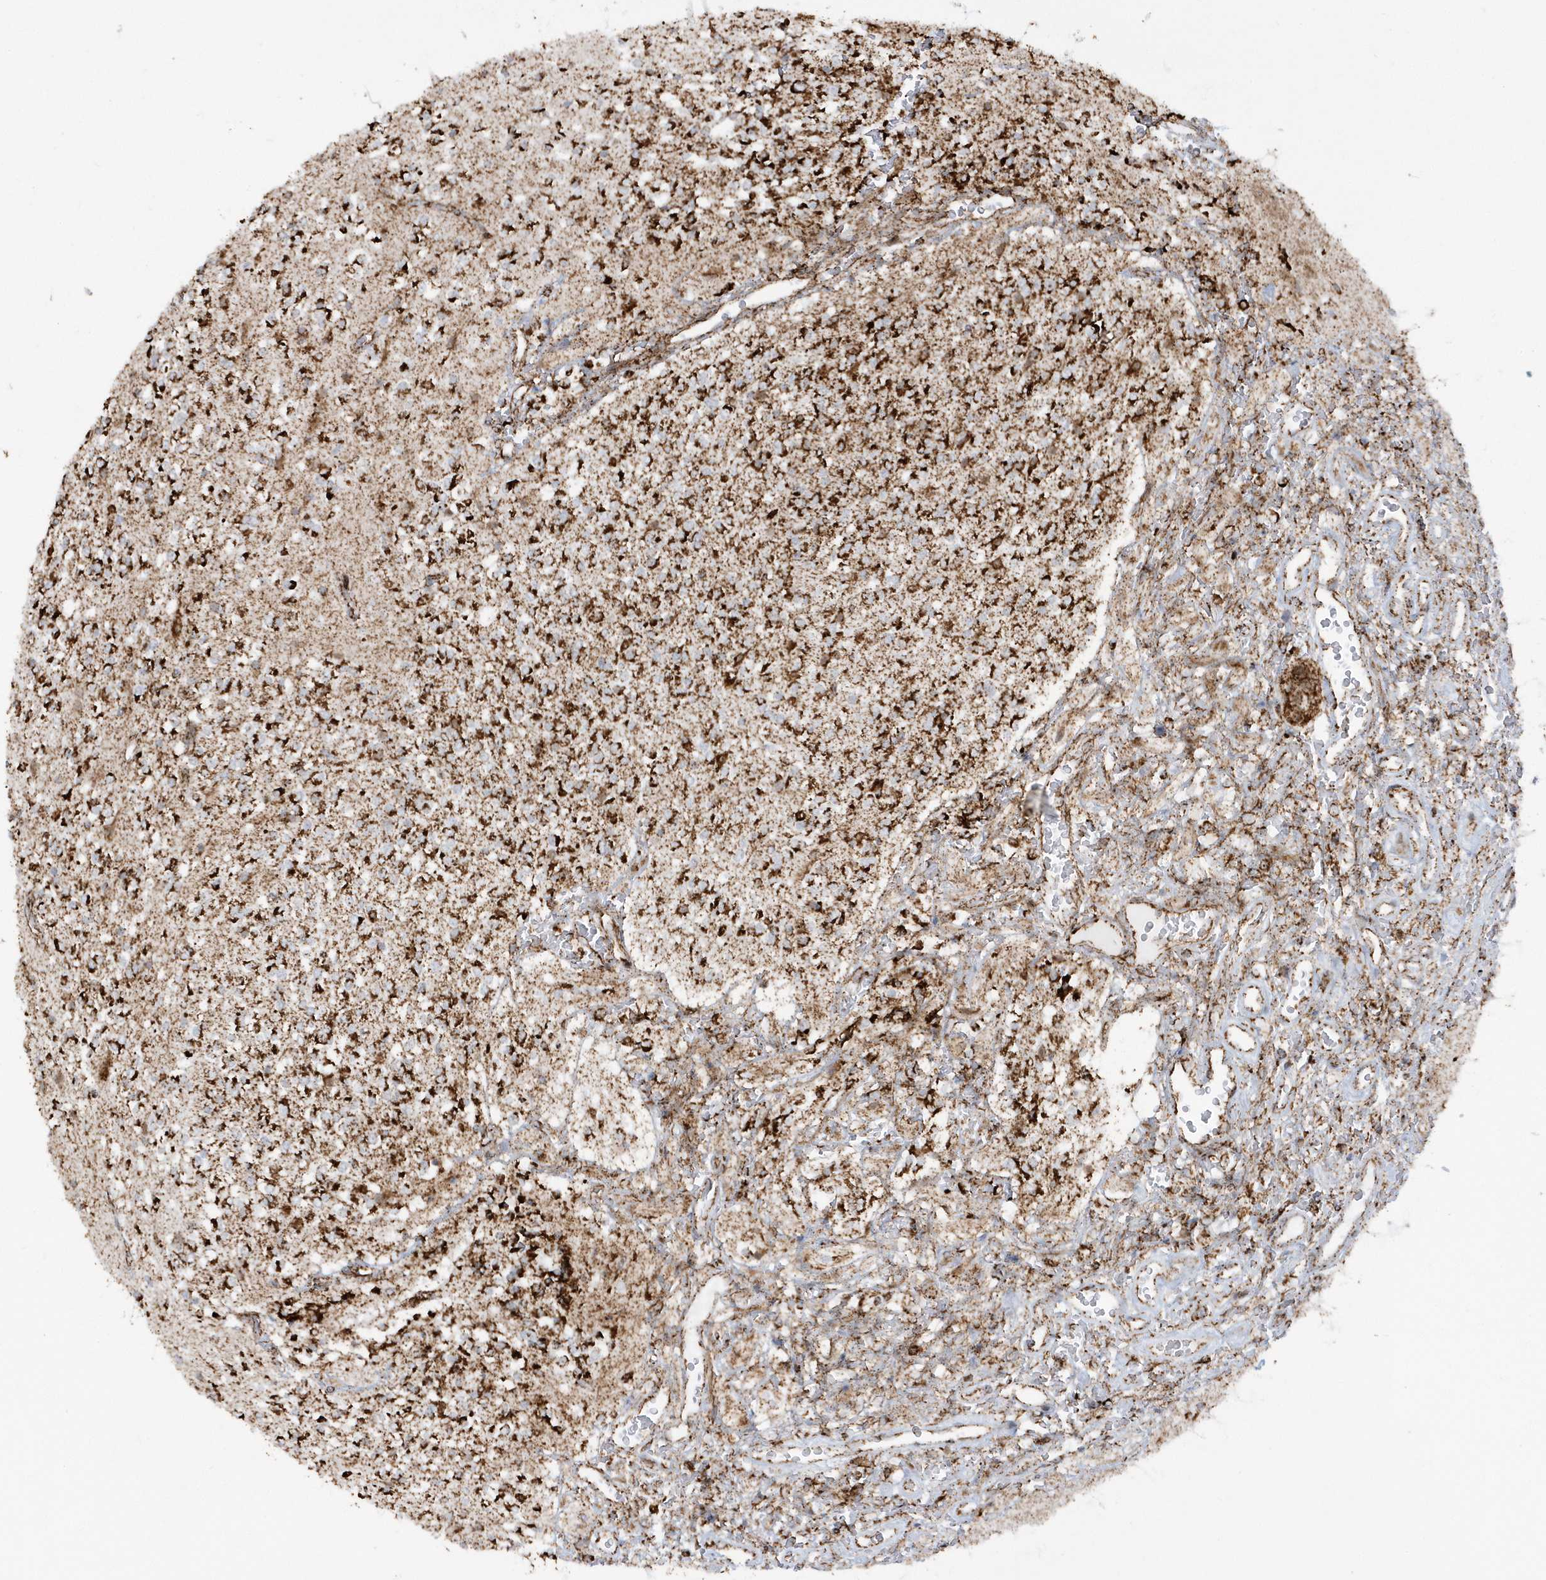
{"staining": {"intensity": "strong", "quantity": ">75%", "location": "cytoplasmic/membranous"}, "tissue": "glioma", "cell_type": "Tumor cells", "image_type": "cancer", "snomed": [{"axis": "morphology", "description": "Glioma, malignant, High grade"}, {"axis": "topography", "description": "Brain"}], "caption": "A brown stain highlights strong cytoplasmic/membranous positivity of a protein in glioma tumor cells.", "gene": "CRY2", "patient": {"sex": "male", "age": 34}}